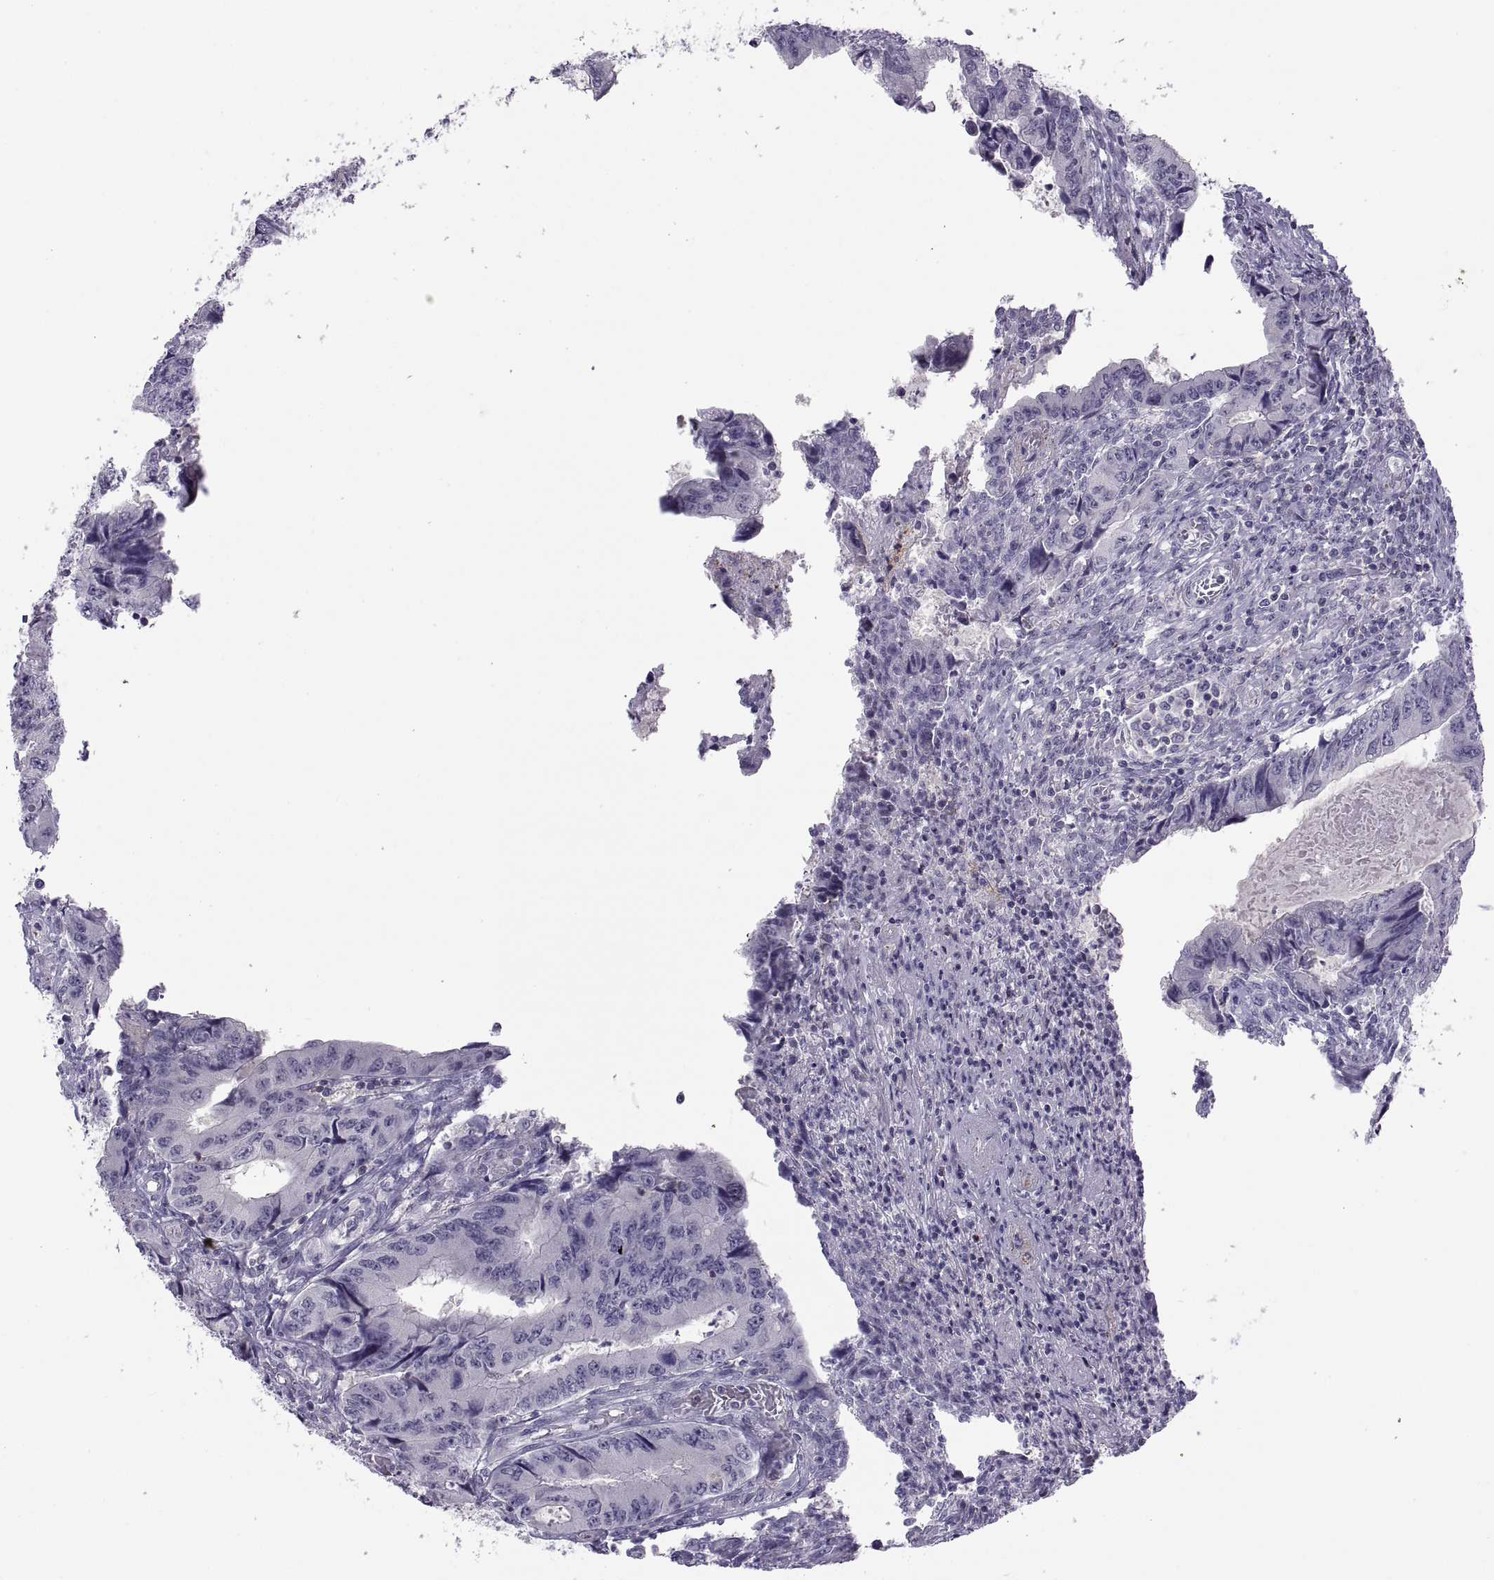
{"staining": {"intensity": "negative", "quantity": "none", "location": "none"}, "tissue": "colorectal cancer", "cell_type": "Tumor cells", "image_type": "cancer", "snomed": [{"axis": "morphology", "description": "Adenocarcinoma, NOS"}, {"axis": "topography", "description": "Colon"}], "caption": "Immunohistochemistry (IHC) photomicrograph of human colorectal cancer (adenocarcinoma) stained for a protein (brown), which displays no expression in tumor cells.", "gene": "TTC21A", "patient": {"sex": "male", "age": 53}}